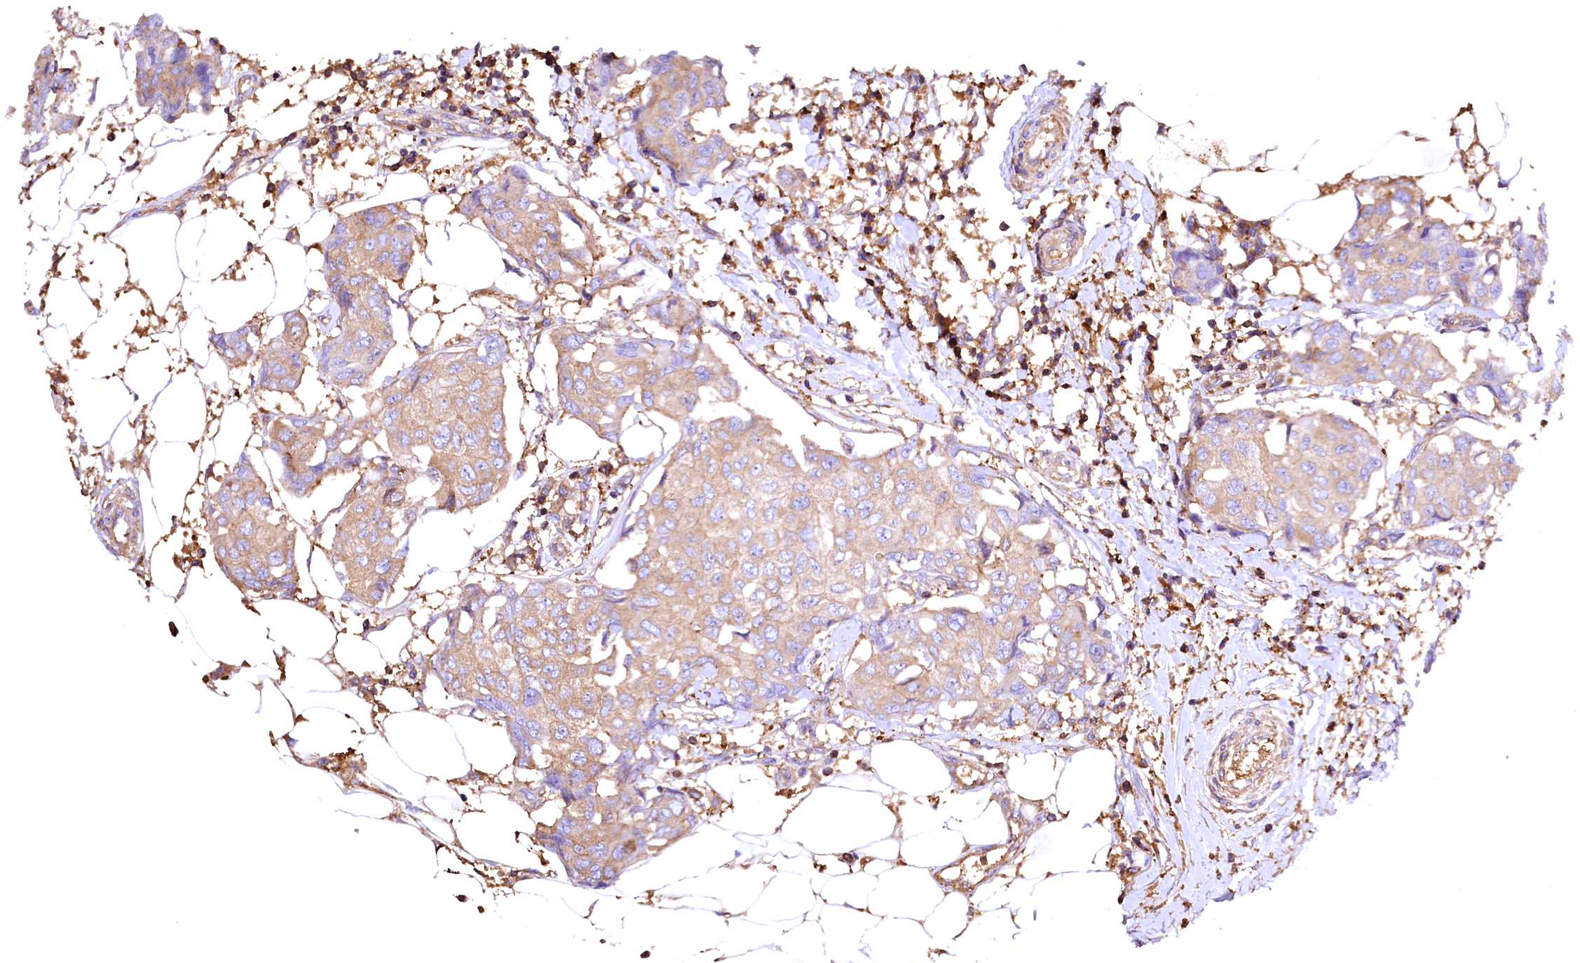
{"staining": {"intensity": "weak", "quantity": ">75%", "location": "cytoplasmic/membranous"}, "tissue": "breast cancer", "cell_type": "Tumor cells", "image_type": "cancer", "snomed": [{"axis": "morphology", "description": "Duct carcinoma"}, {"axis": "topography", "description": "Breast"}], "caption": "Infiltrating ductal carcinoma (breast) tissue displays weak cytoplasmic/membranous staining in approximately >75% of tumor cells, visualized by immunohistochemistry. Nuclei are stained in blue.", "gene": "RARS2", "patient": {"sex": "female", "age": 80}}